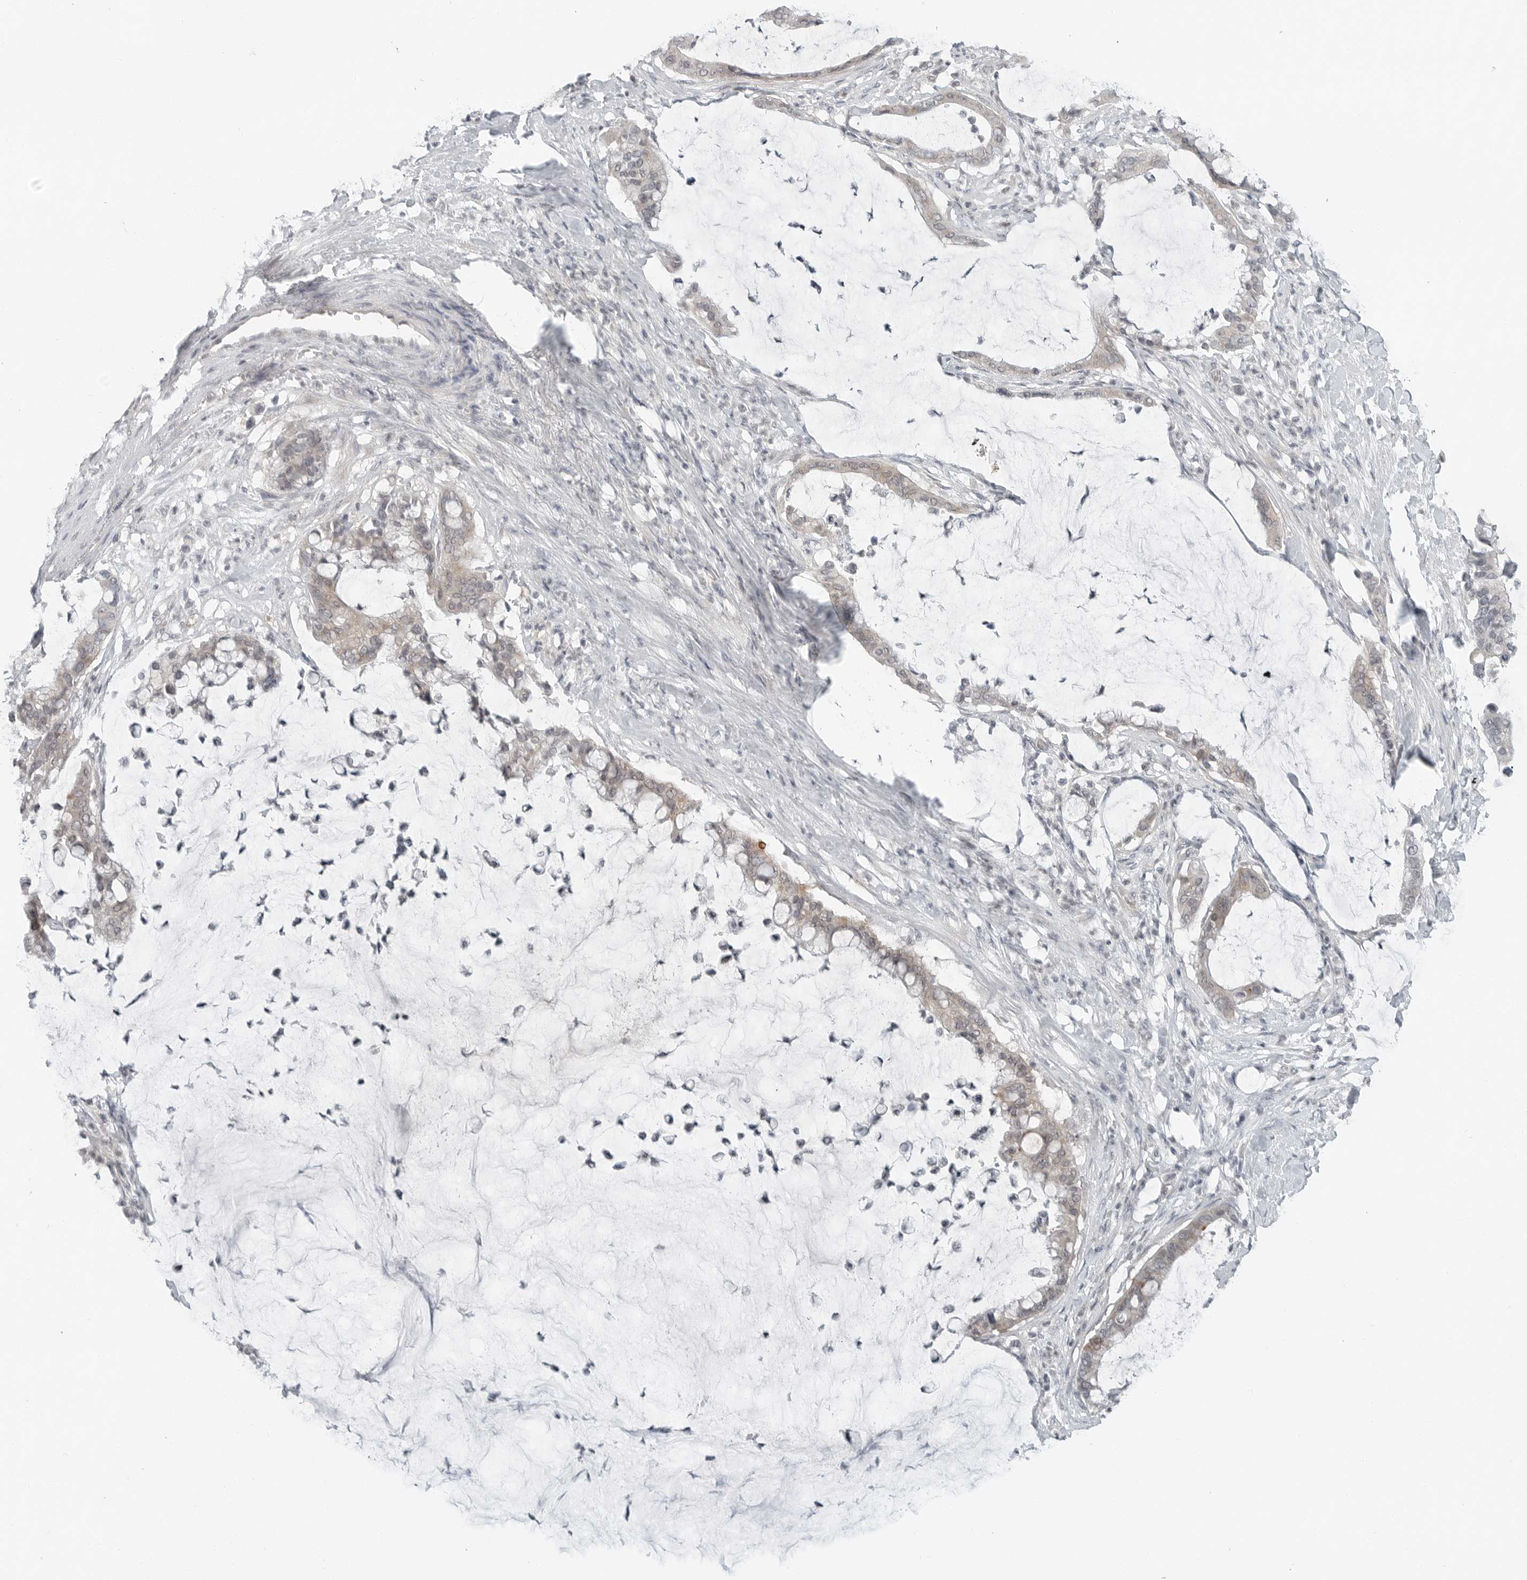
{"staining": {"intensity": "weak", "quantity": "25%-75%", "location": "cytoplasmic/membranous"}, "tissue": "pancreatic cancer", "cell_type": "Tumor cells", "image_type": "cancer", "snomed": [{"axis": "morphology", "description": "Adenocarcinoma, NOS"}, {"axis": "topography", "description": "Pancreas"}], "caption": "Protein positivity by immunohistochemistry (IHC) demonstrates weak cytoplasmic/membranous staining in approximately 25%-75% of tumor cells in adenocarcinoma (pancreatic).", "gene": "FCRLB", "patient": {"sex": "male", "age": 41}}